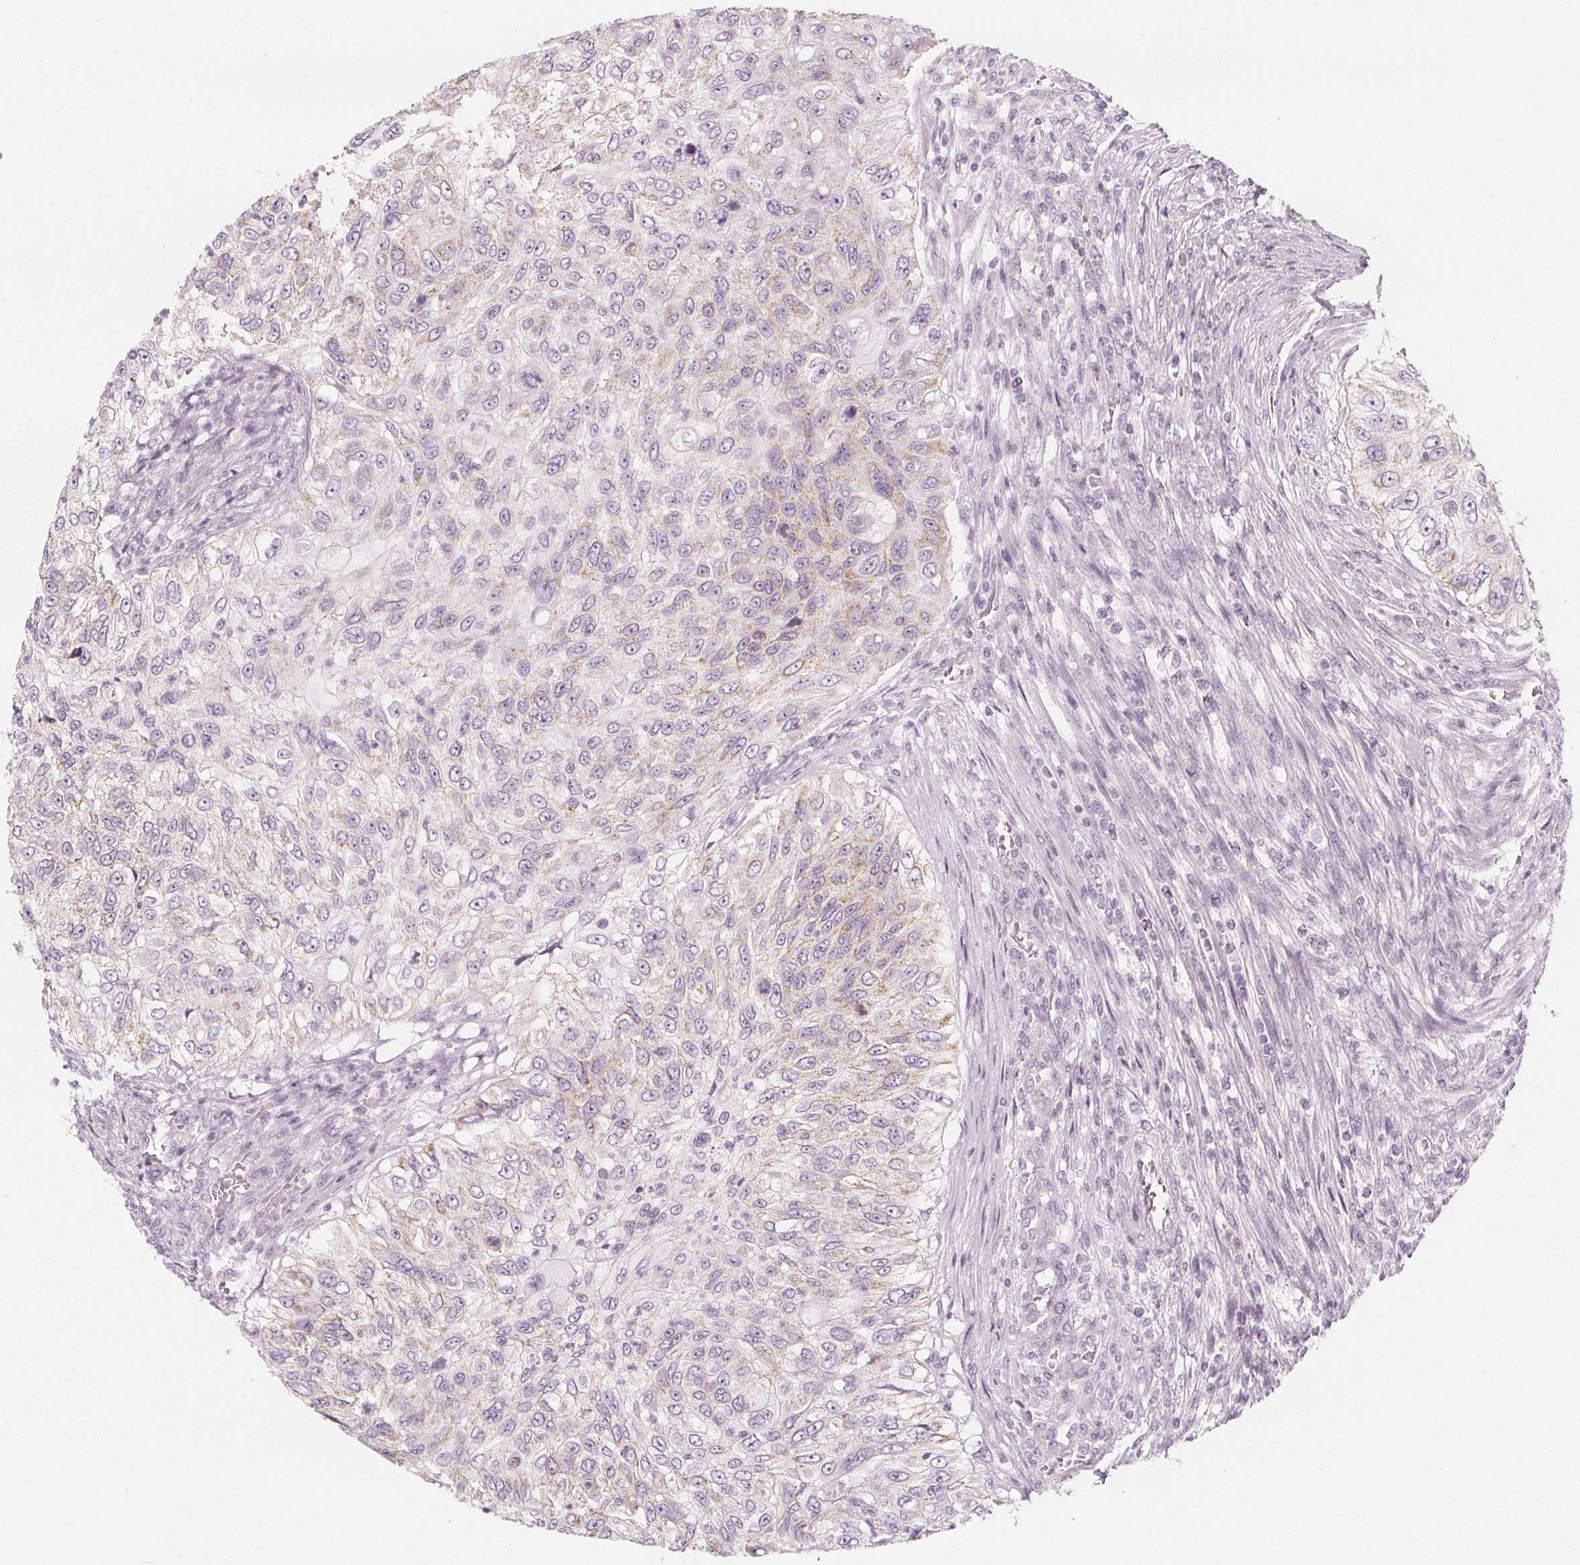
{"staining": {"intensity": "weak", "quantity": "<25%", "location": "cytoplasmic/membranous"}, "tissue": "urothelial cancer", "cell_type": "Tumor cells", "image_type": "cancer", "snomed": [{"axis": "morphology", "description": "Urothelial carcinoma, High grade"}, {"axis": "topography", "description": "Urinary bladder"}], "caption": "There is no significant staining in tumor cells of high-grade urothelial carcinoma.", "gene": "IL17C", "patient": {"sex": "female", "age": 60}}